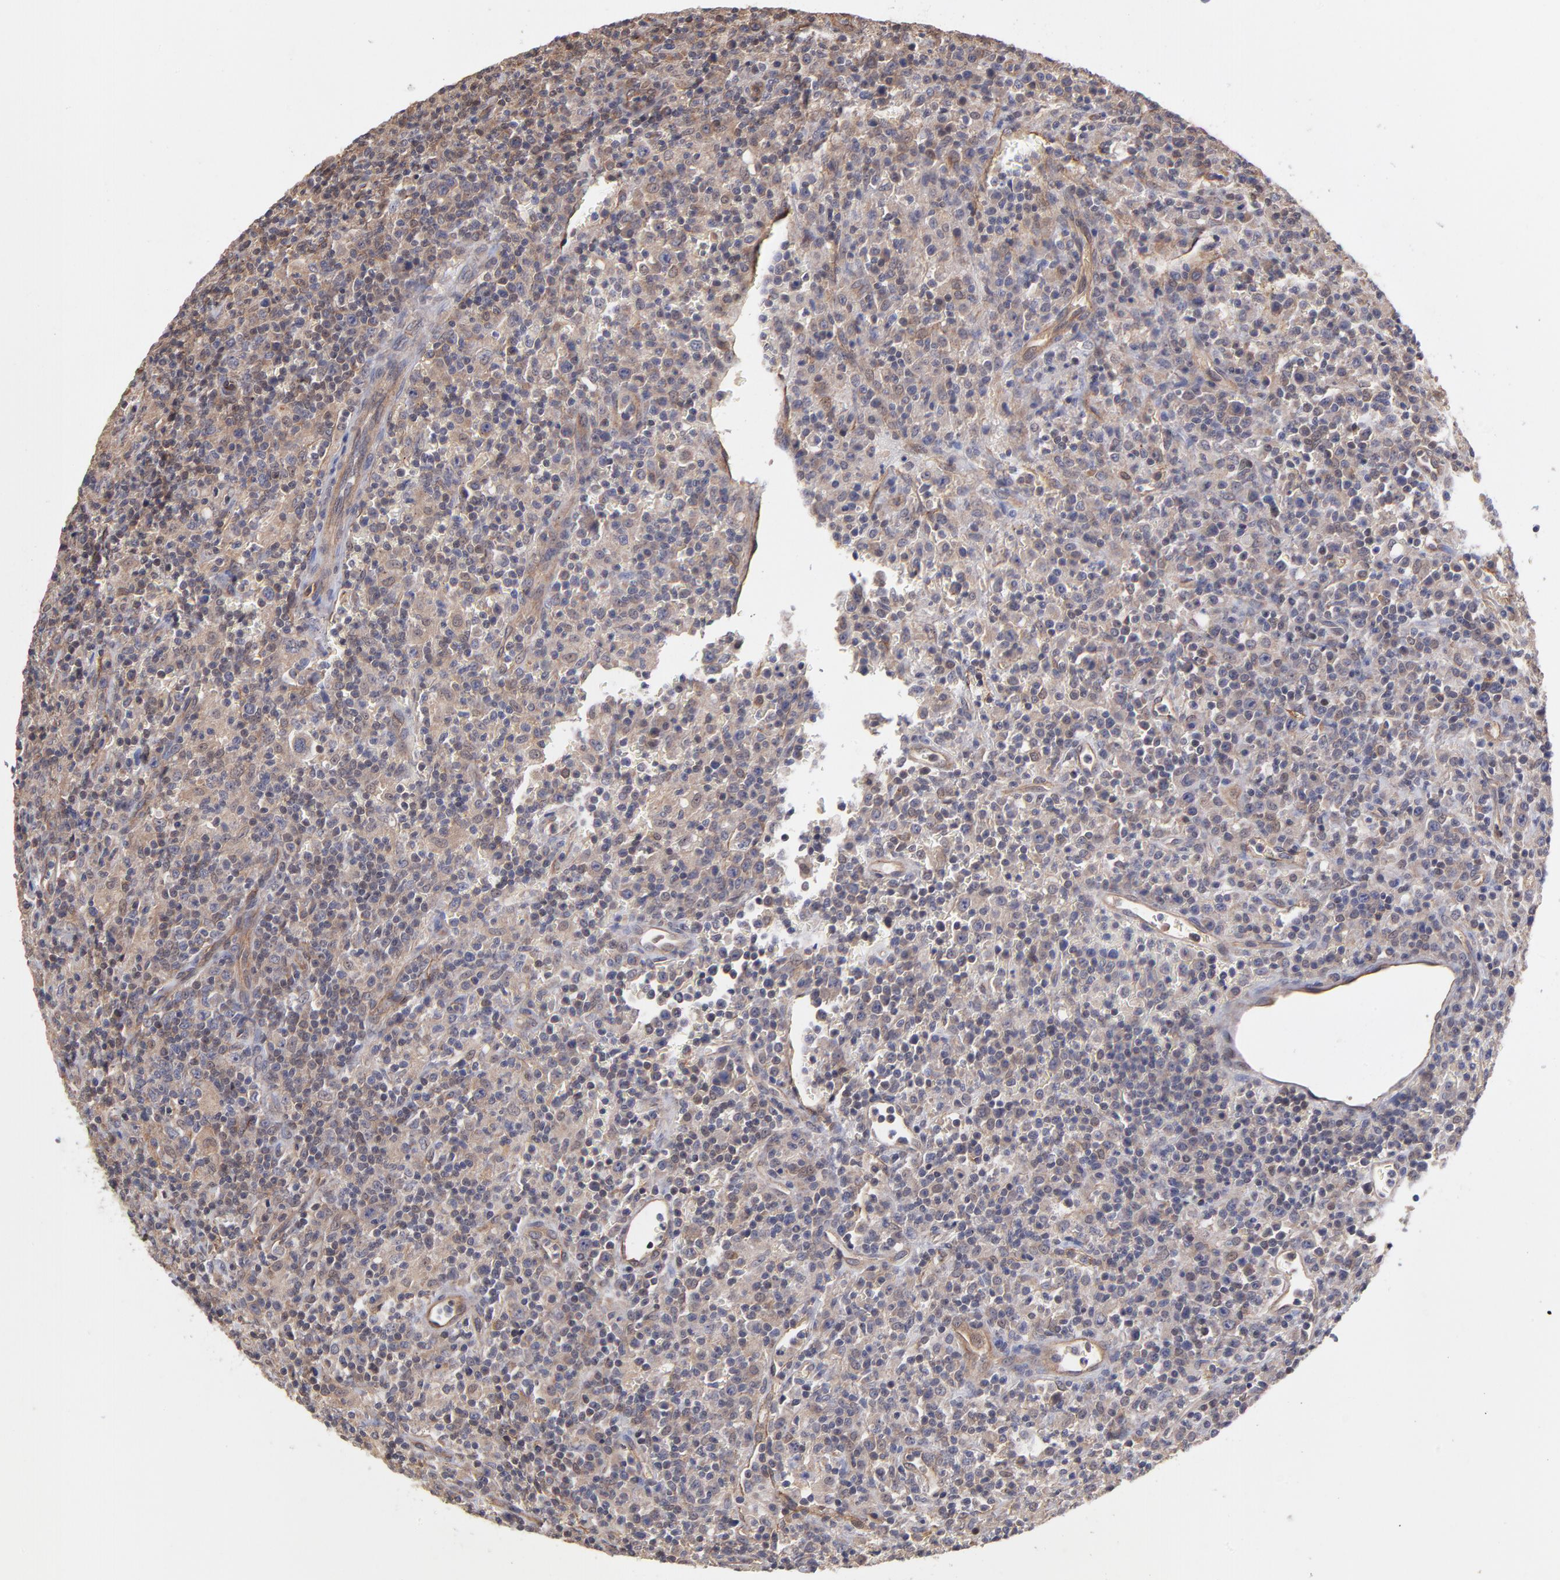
{"staining": {"intensity": "moderate", "quantity": ">75%", "location": "cytoplasmic/membranous"}, "tissue": "lymphoma", "cell_type": "Tumor cells", "image_type": "cancer", "snomed": [{"axis": "morphology", "description": "Hodgkin's disease, NOS"}, {"axis": "topography", "description": "Lymph node"}], "caption": "A brown stain labels moderate cytoplasmic/membranous expression of a protein in human Hodgkin's disease tumor cells.", "gene": "STAP2", "patient": {"sex": "male", "age": 65}}